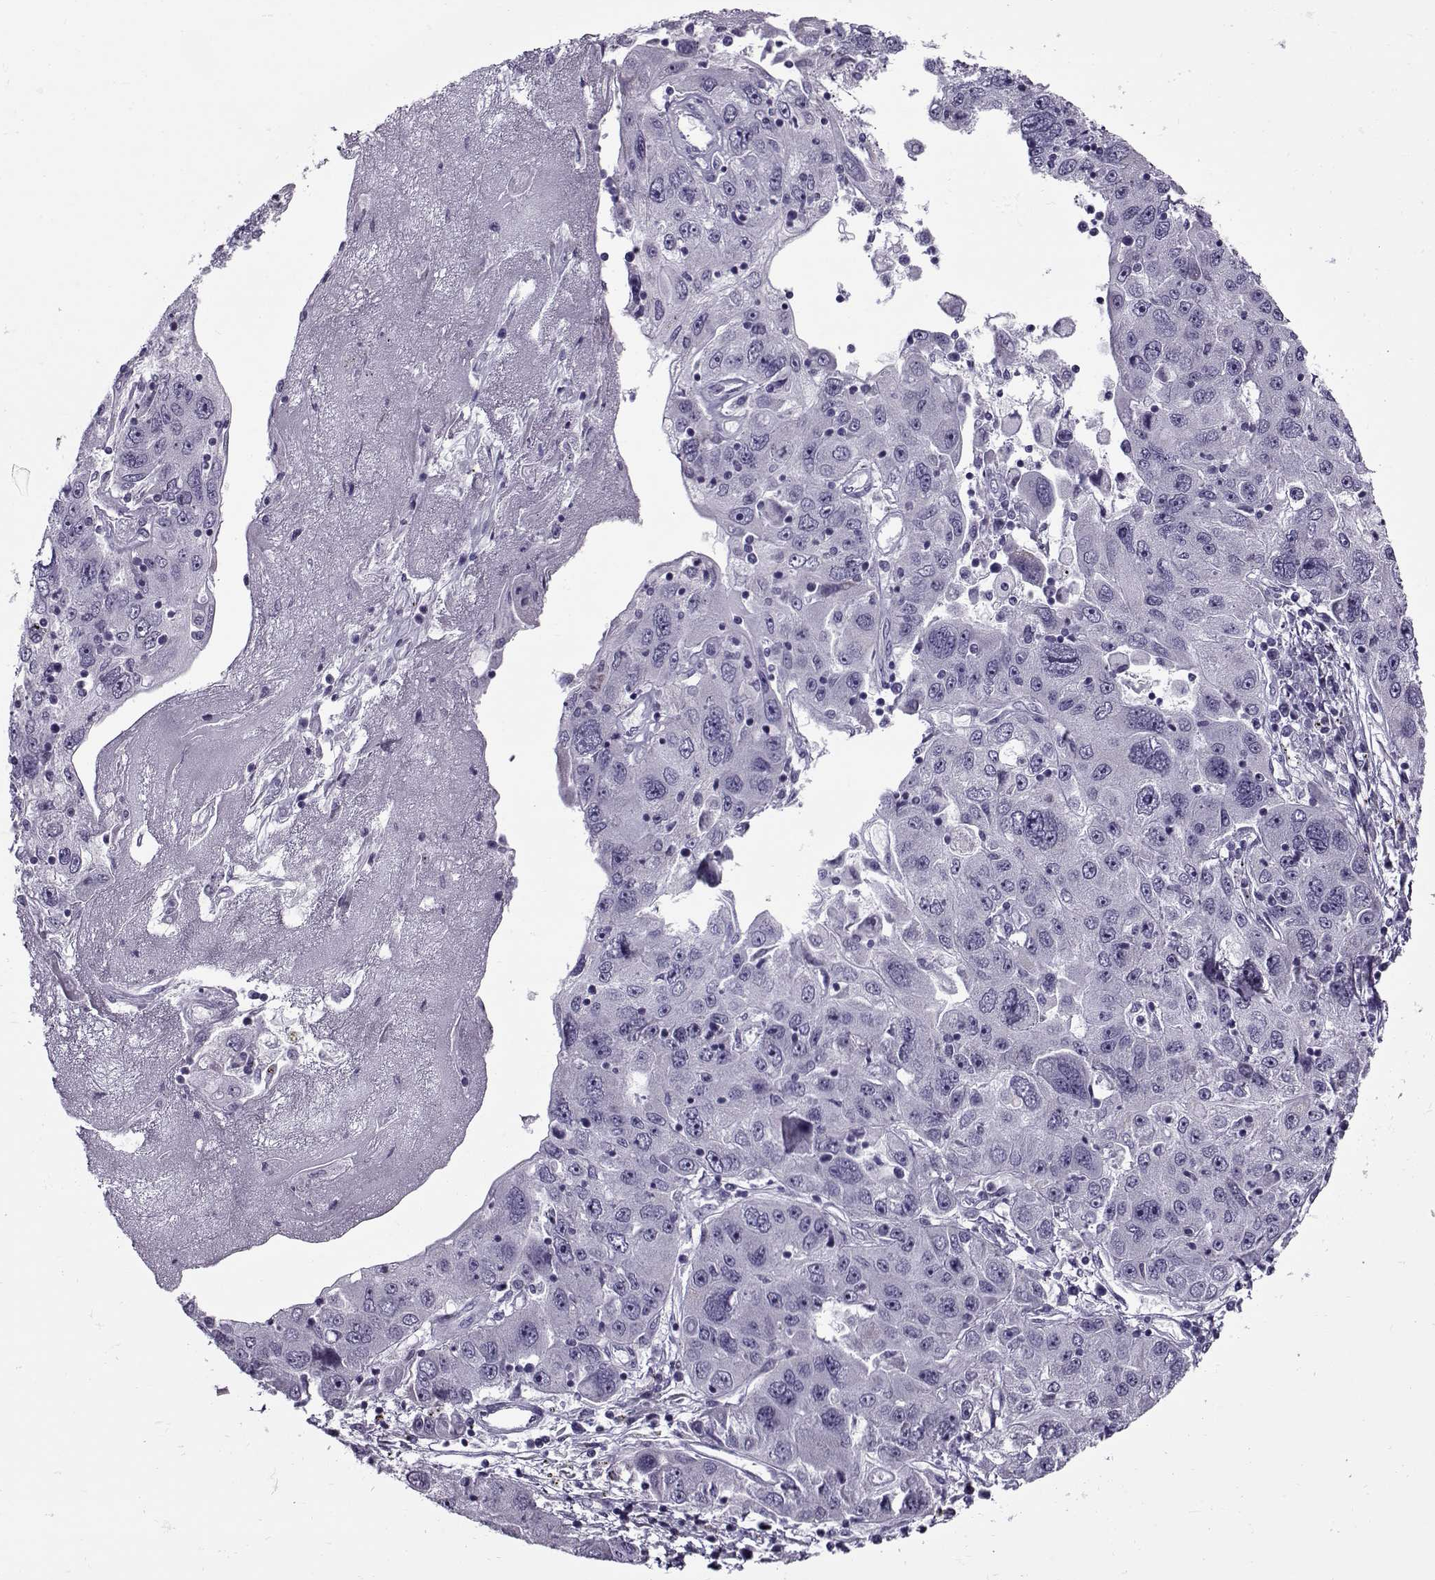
{"staining": {"intensity": "negative", "quantity": "none", "location": "none"}, "tissue": "stomach cancer", "cell_type": "Tumor cells", "image_type": "cancer", "snomed": [{"axis": "morphology", "description": "Adenocarcinoma, NOS"}, {"axis": "topography", "description": "Stomach"}], "caption": "Stomach adenocarcinoma stained for a protein using immunohistochemistry (IHC) demonstrates no expression tumor cells.", "gene": "GAGE2A", "patient": {"sex": "male", "age": 56}}